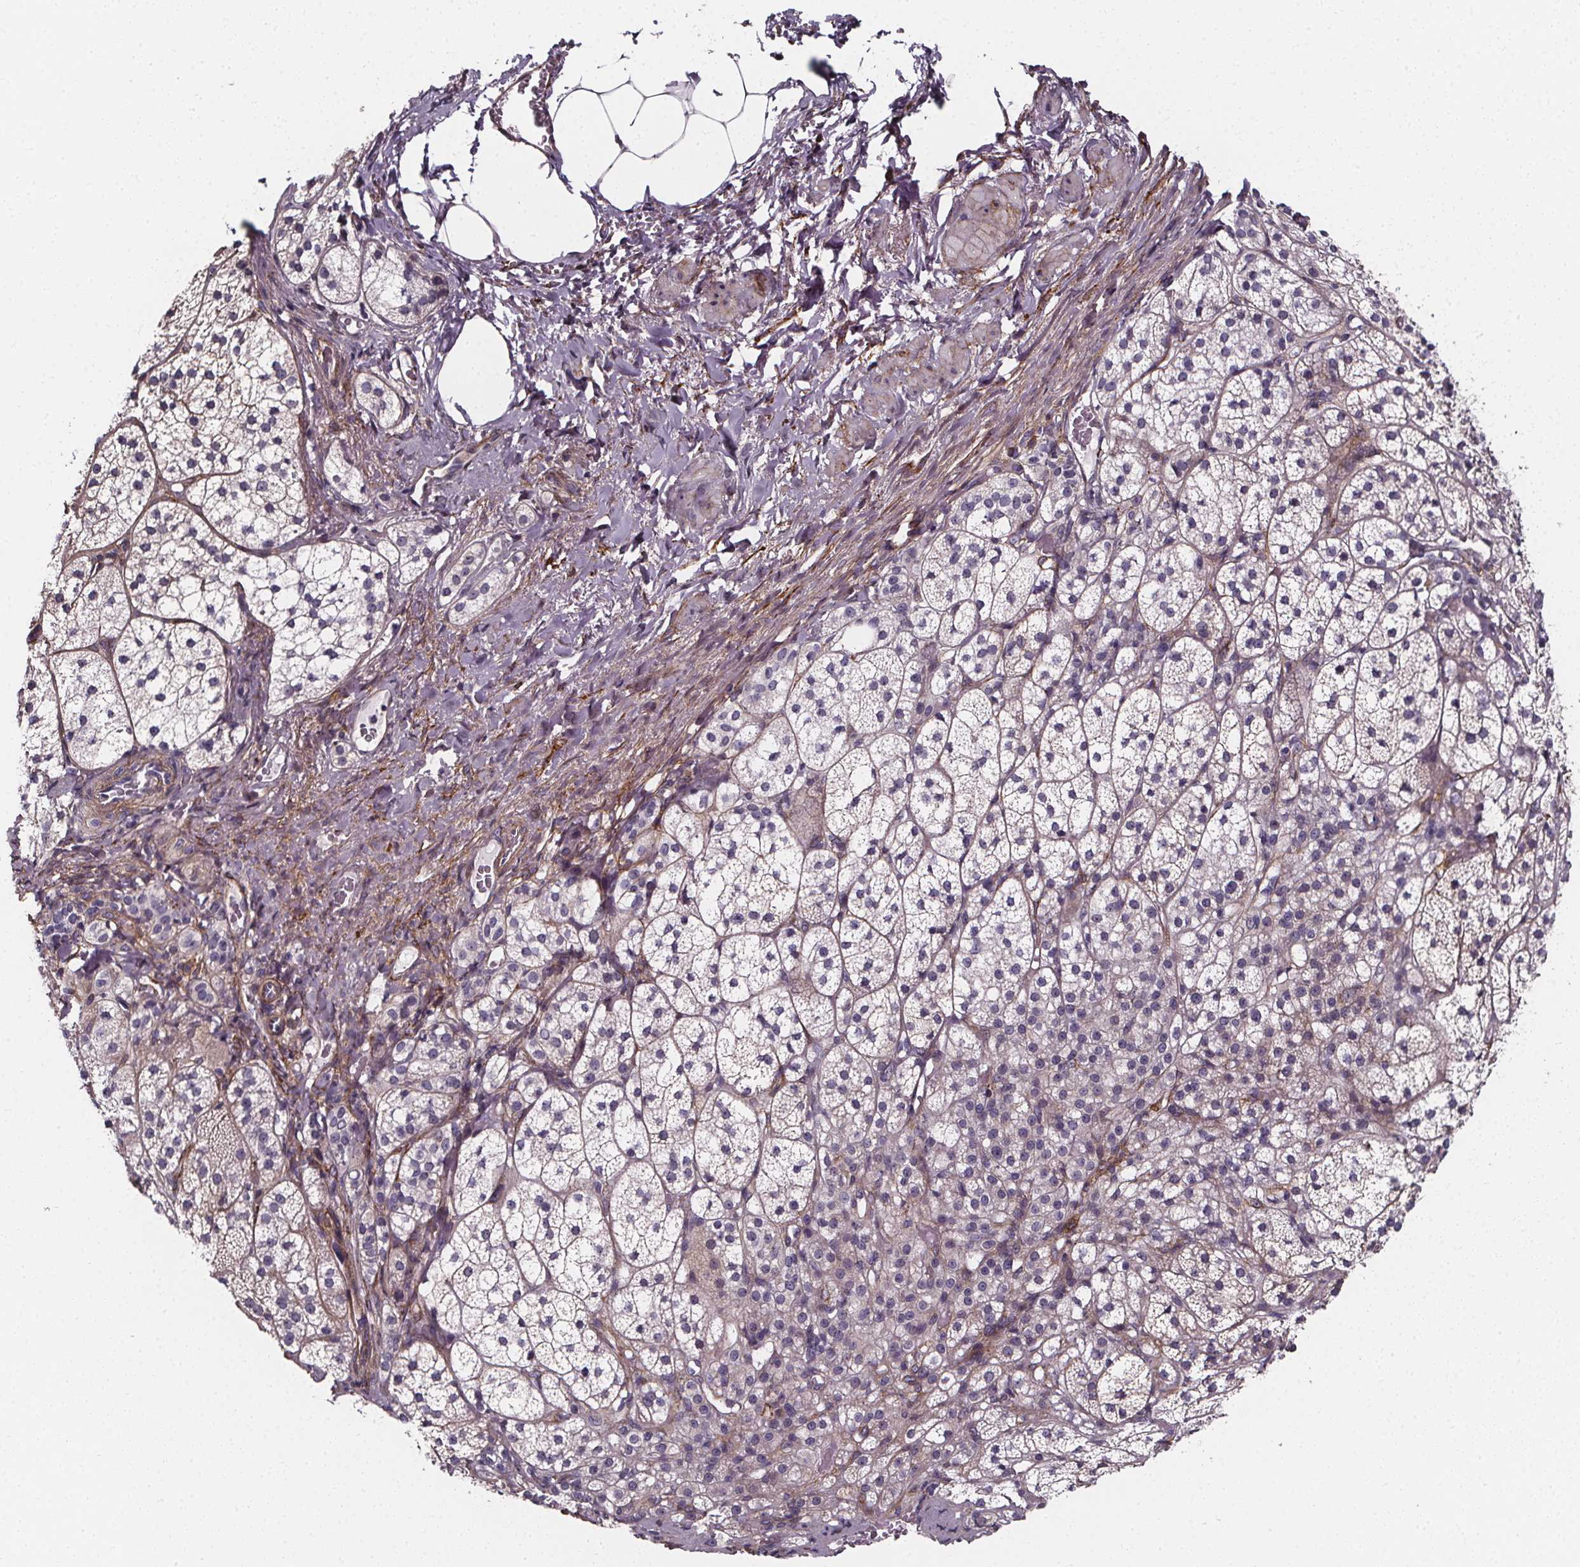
{"staining": {"intensity": "weak", "quantity": "25%-75%", "location": "cytoplasmic/membranous"}, "tissue": "adrenal gland", "cell_type": "Glandular cells", "image_type": "normal", "snomed": [{"axis": "morphology", "description": "Normal tissue, NOS"}, {"axis": "topography", "description": "Adrenal gland"}], "caption": "Brown immunohistochemical staining in unremarkable human adrenal gland reveals weak cytoplasmic/membranous staining in about 25%-75% of glandular cells.", "gene": "AEBP1", "patient": {"sex": "female", "age": 60}}